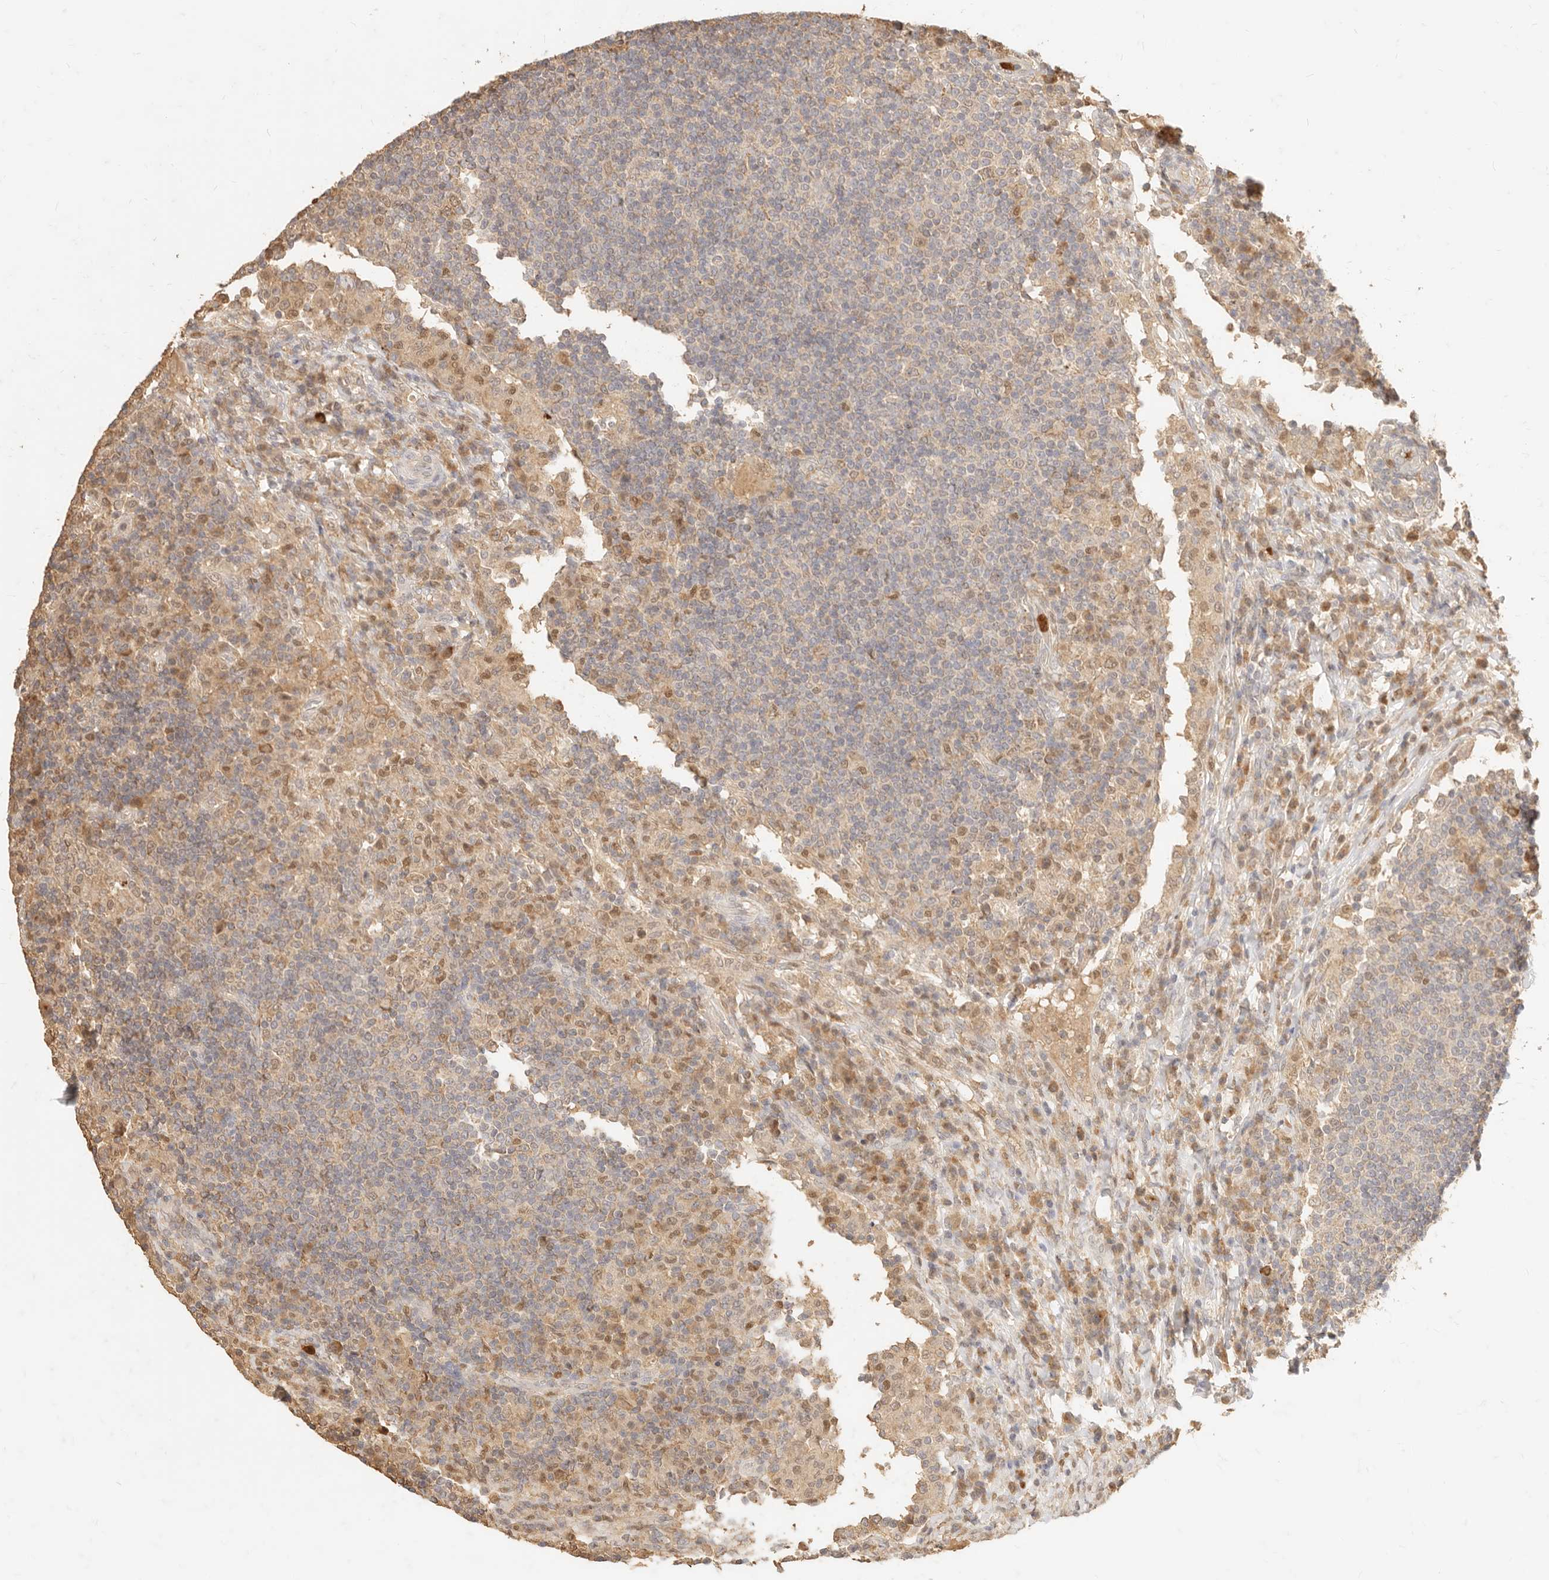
{"staining": {"intensity": "negative", "quantity": "none", "location": "none"}, "tissue": "lymph node", "cell_type": "Germinal center cells", "image_type": "normal", "snomed": [{"axis": "morphology", "description": "Normal tissue, NOS"}, {"axis": "topography", "description": "Lymph node"}], "caption": "This is a histopathology image of IHC staining of unremarkable lymph node, which shows no positivity in germinal center cells. Brightfield microscopy of IHC stained with DAB (brown) and hematoxylin (blue), captured at high magnification.", "gene": "TMTC2", "patient": {"sex": "female", "age": 53}}